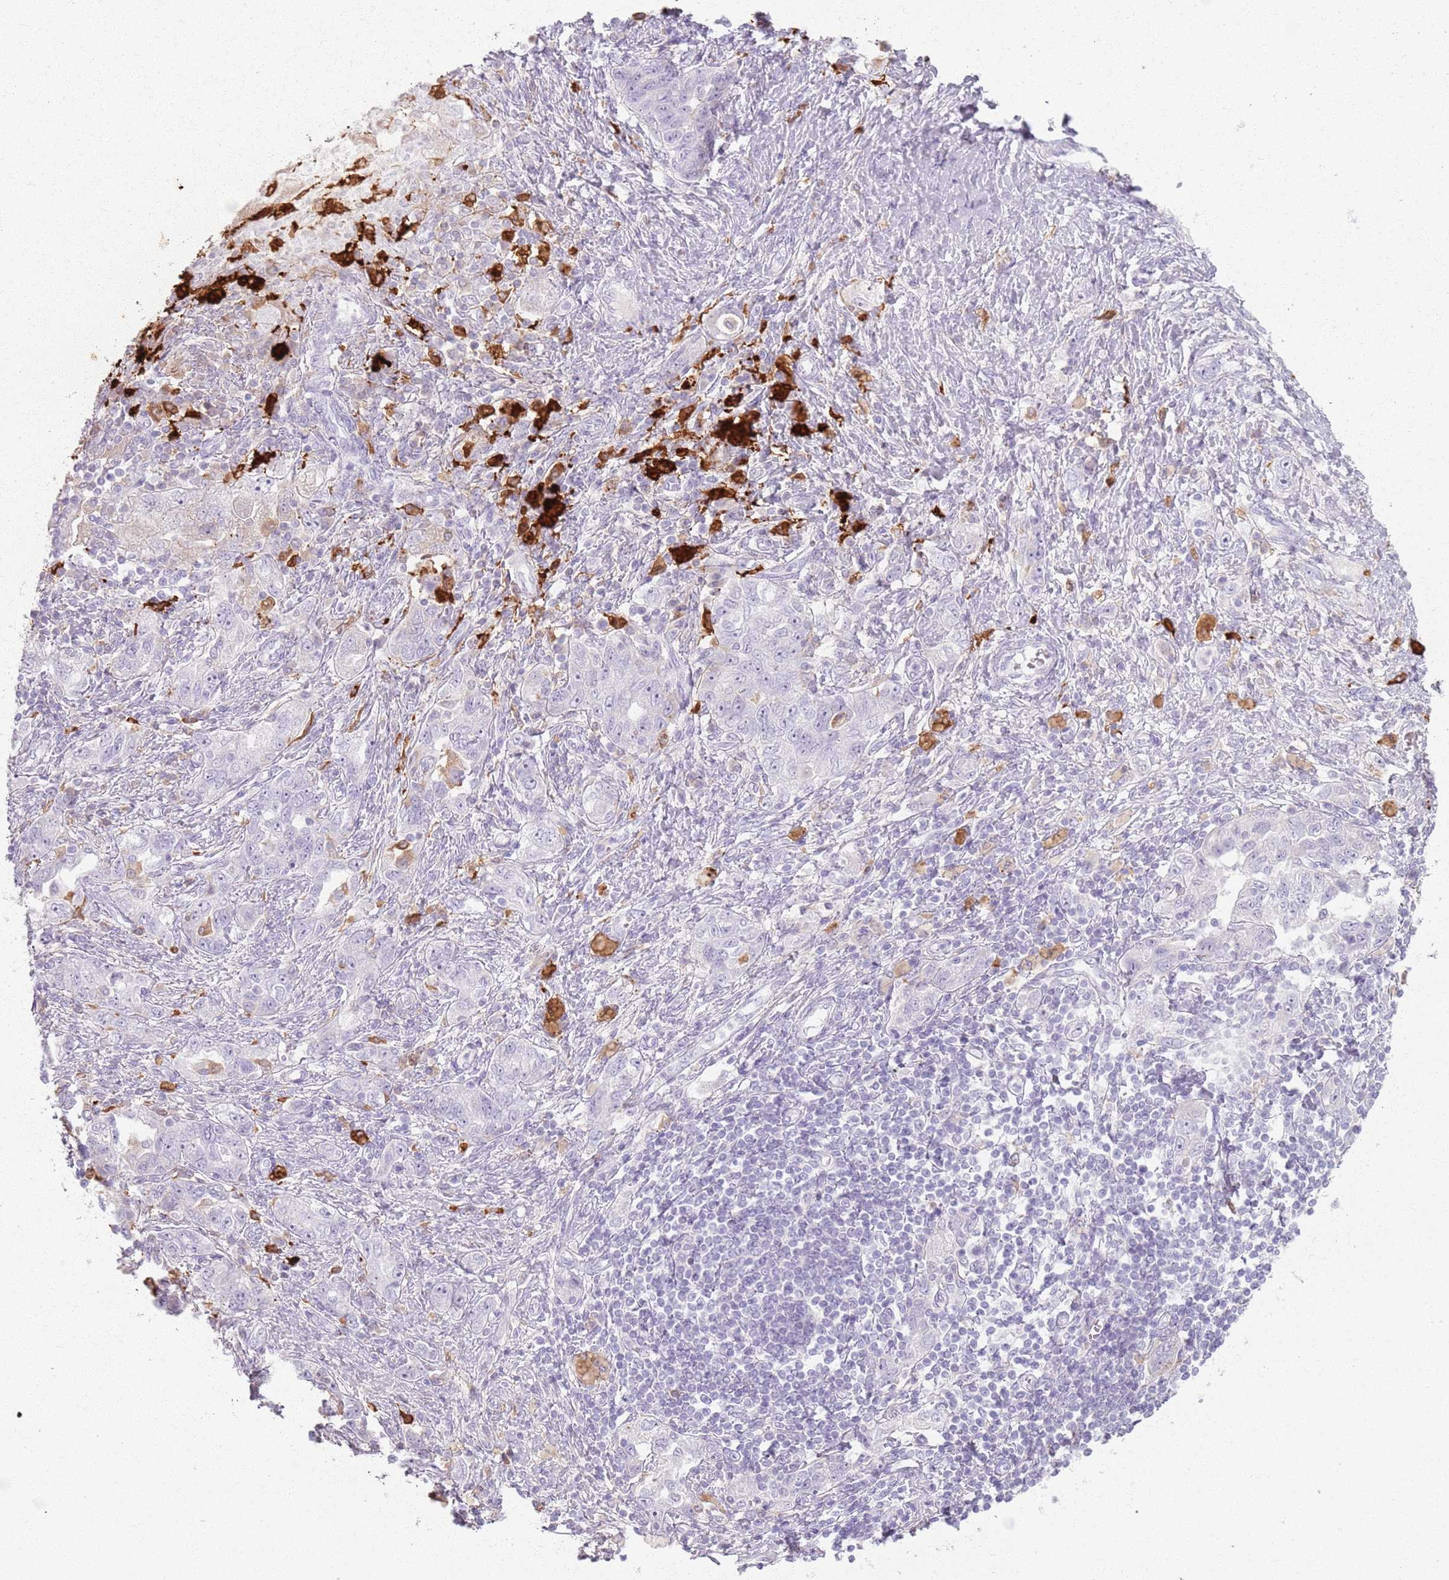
{"staining": {"intensity": "negative", "quantity": "none", "location": "none"}, "tissue": "ovarian cancer", "cell_type": "Tumor cells", "image_type": "cancer", "snomed": [{"axis": "morphology", "description": "Carcinoma, NOS"}, {"axis": "morphology", "description": "Cystadenocarcinoma, serous, NOS"}, {"axis": "topography", "description": "Ovary"}], "caption": "Tumor cells are negative for protein expression in human ovarian cancer (serous cystadenocarcinoma). Brightfield microscopy of immunohistochemistry (IHC) stained with DAB (brown) and hematoxylin (blue), captured at high magnification.", "gene": "GDPGP1", "patient": {"sex": "female", "age": 69}}